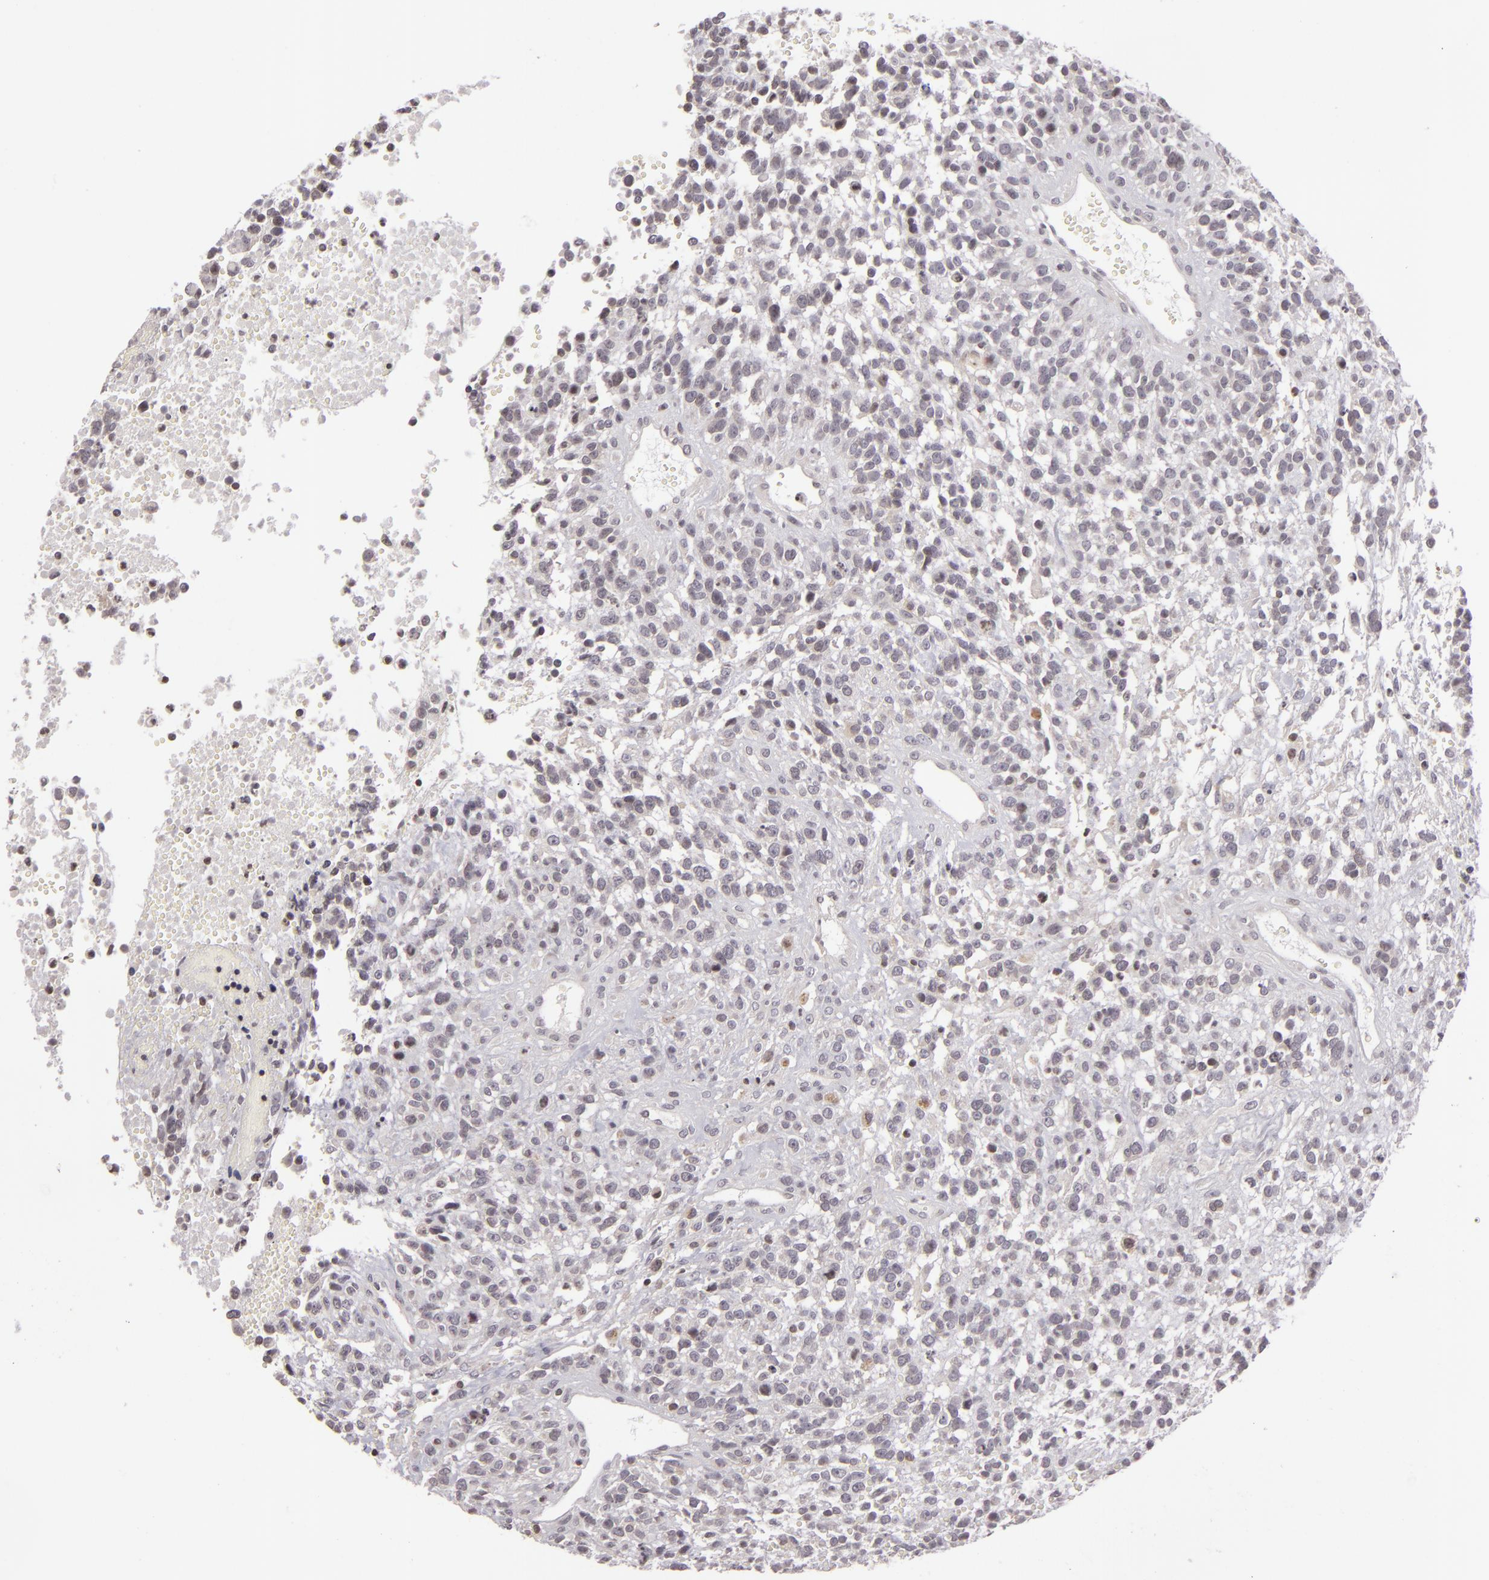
{"staining": {"intensity": "negative", "quantity": "none", "location": "none"}, "tissue": "glioma", "cell_type": "Tumor cells", "image_type": "cancer", "snomed": [{"axis": "morphology", "description": "Glioma, malignant, High grade"}, {"axis": "topography", "description": "Brain"}], "caption": "Immunohistochemistry photomicrograph of glioma stained for a protein (brown), which shows no expression in tumor cells.", "gene": "AKAP6", "patient": {"sex": "male", "age": 66}}